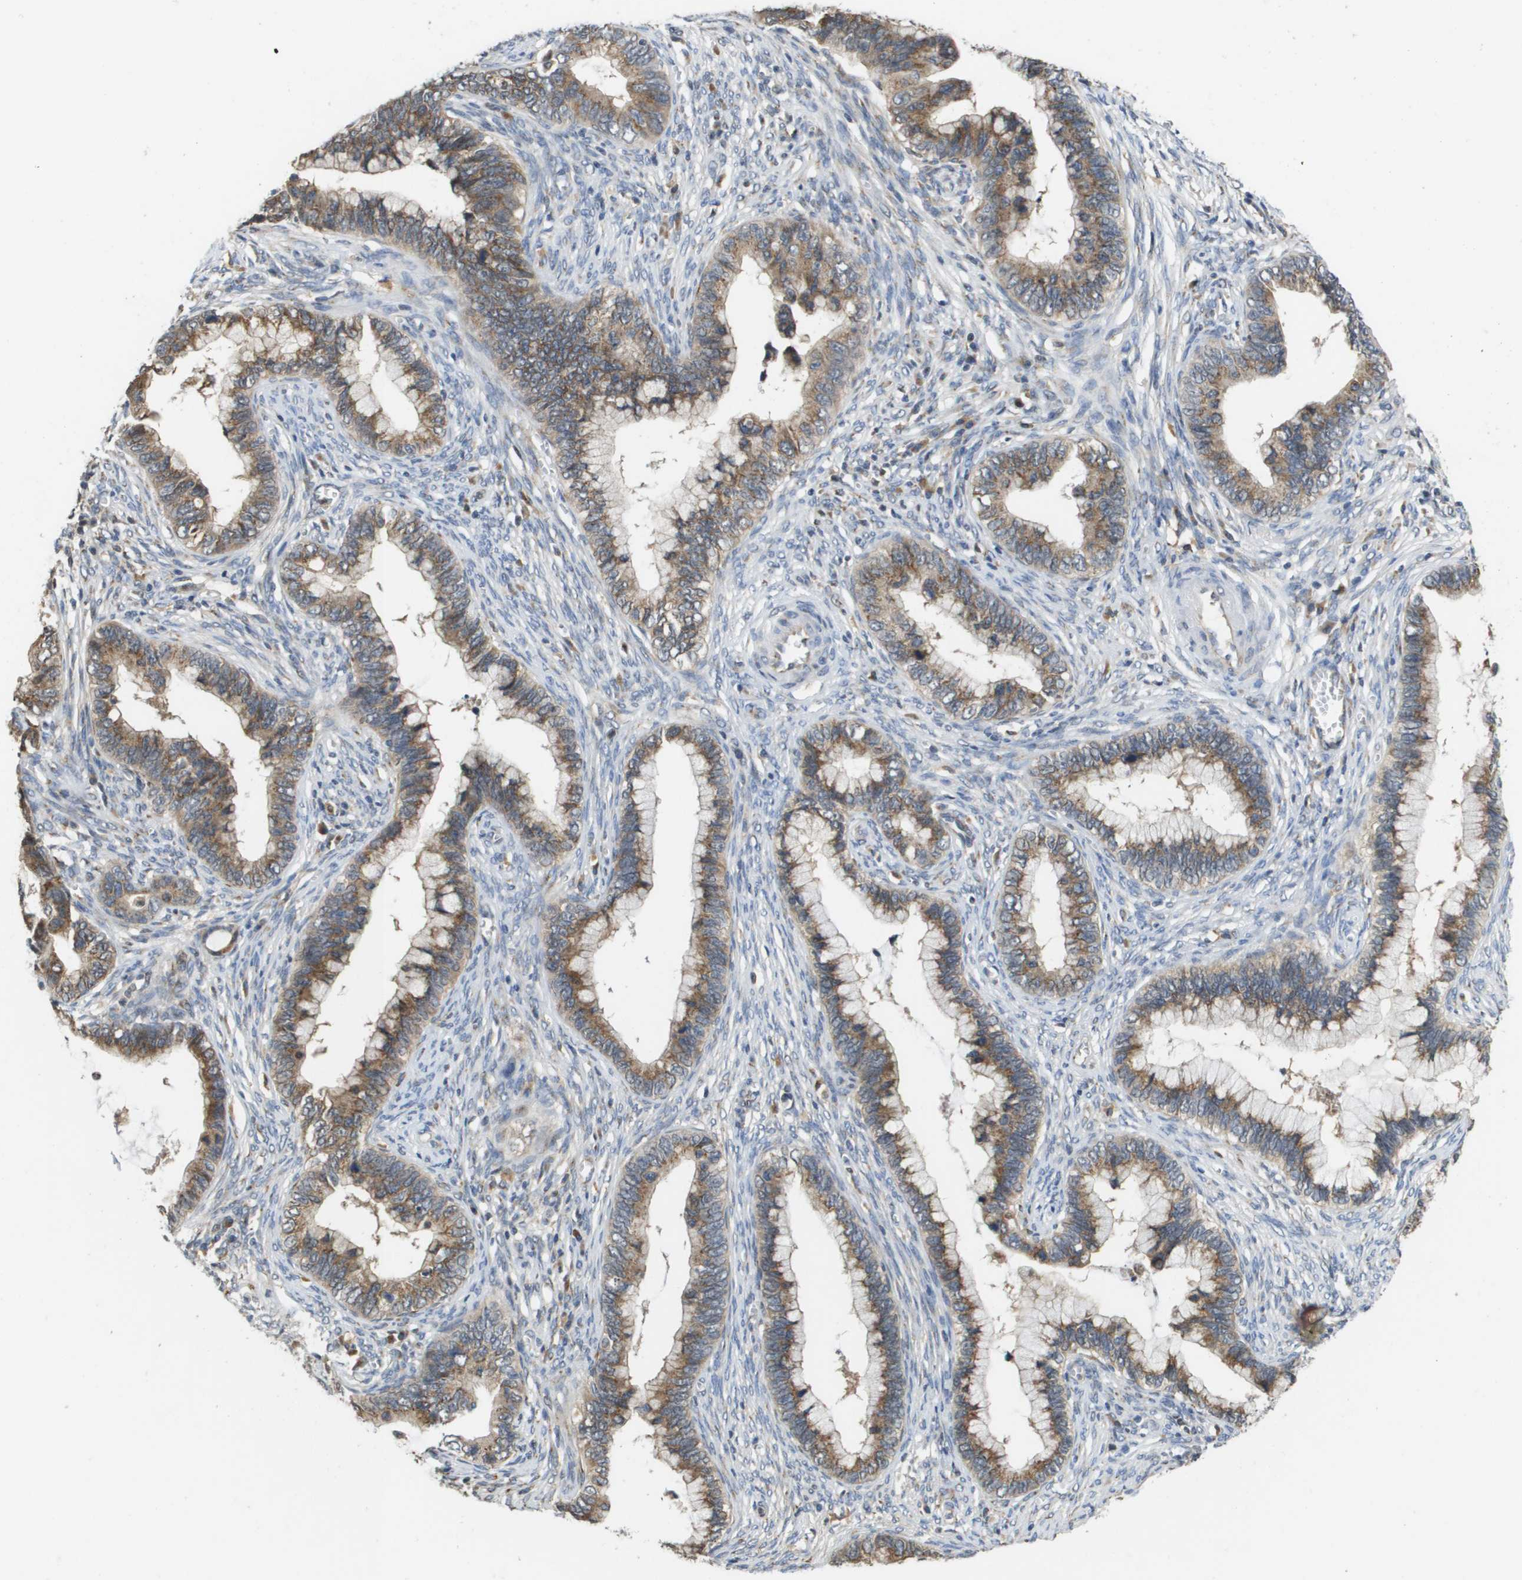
{"staining": {"intensity": "moderate", "quantity": ">75%", "location": "cytoplasmic/membranous"}, "tissue": "cervical cancer", "cell_type": "Tumor cells", "image_type": "cancer", "snomed": [{"axis": "morphology", "description": "Adenocarcinoma, NOS"}, {"axis": "topography", "description": "Cervix"}], "caption": "Protein staining reveals moderate cytoplasmic/membranous expression in approximately >75% of tumor cells in cervical adenocarcinoma.", "gene": "PCK1", "patient": {"sex": "female", "age": 44}}